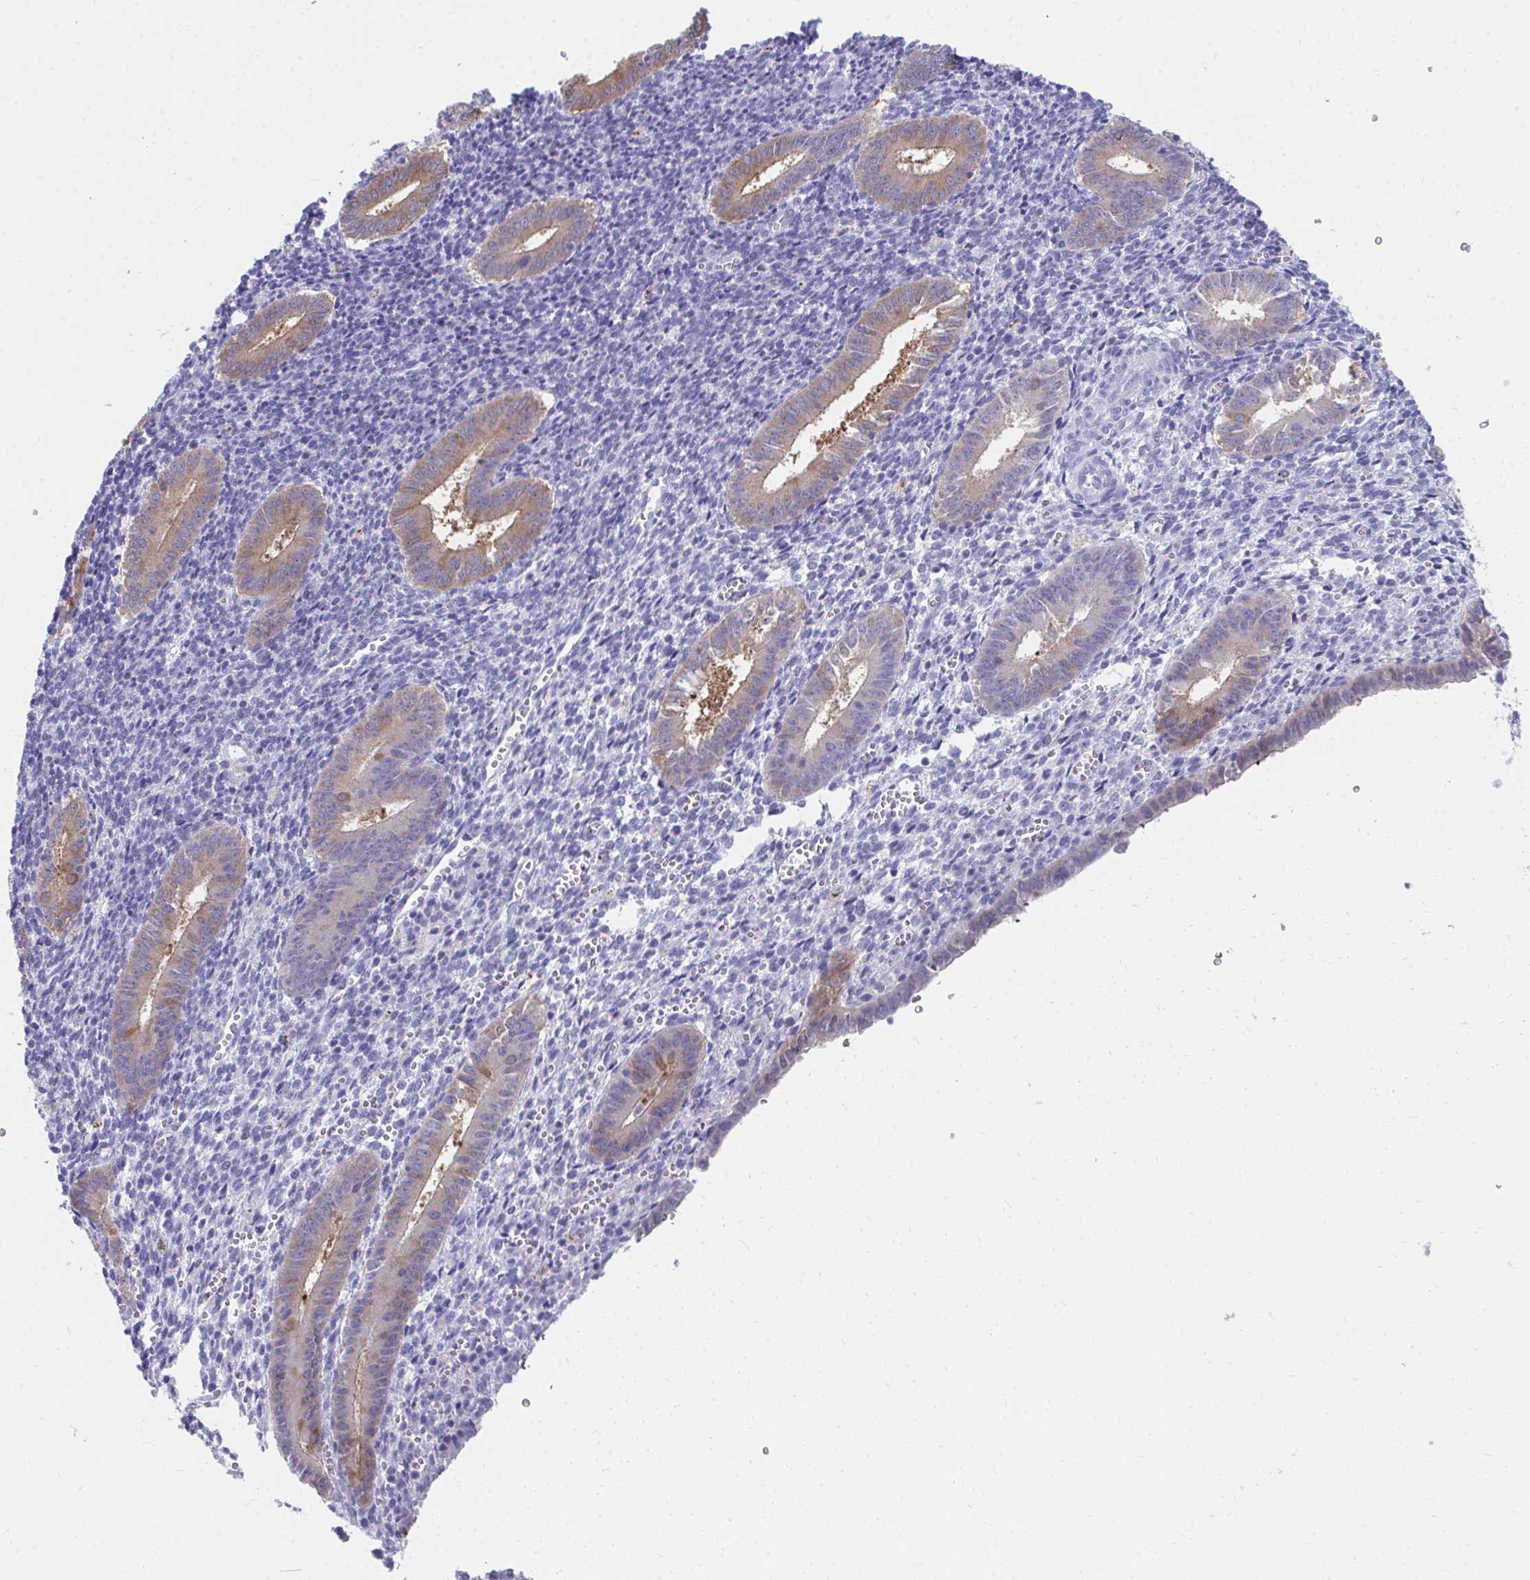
{"staining": {"intensity": "negative", "quantity": "none", "location": "none"}, "tissue": "endometrium", "cell_type": "Cells in endometrial stroma", "image_type": "normal", "snomed": [{"axis": "morphology", "description": "Normal tissue, NOS"}, {"axis": "topography", "description": "Endometrium"}], "caption": "The histopathology image shows no significant positivity in cells in endometrial stroma of endometrium.", "gene": "HGD", "patient": {"sex": "female", "age": 25}}